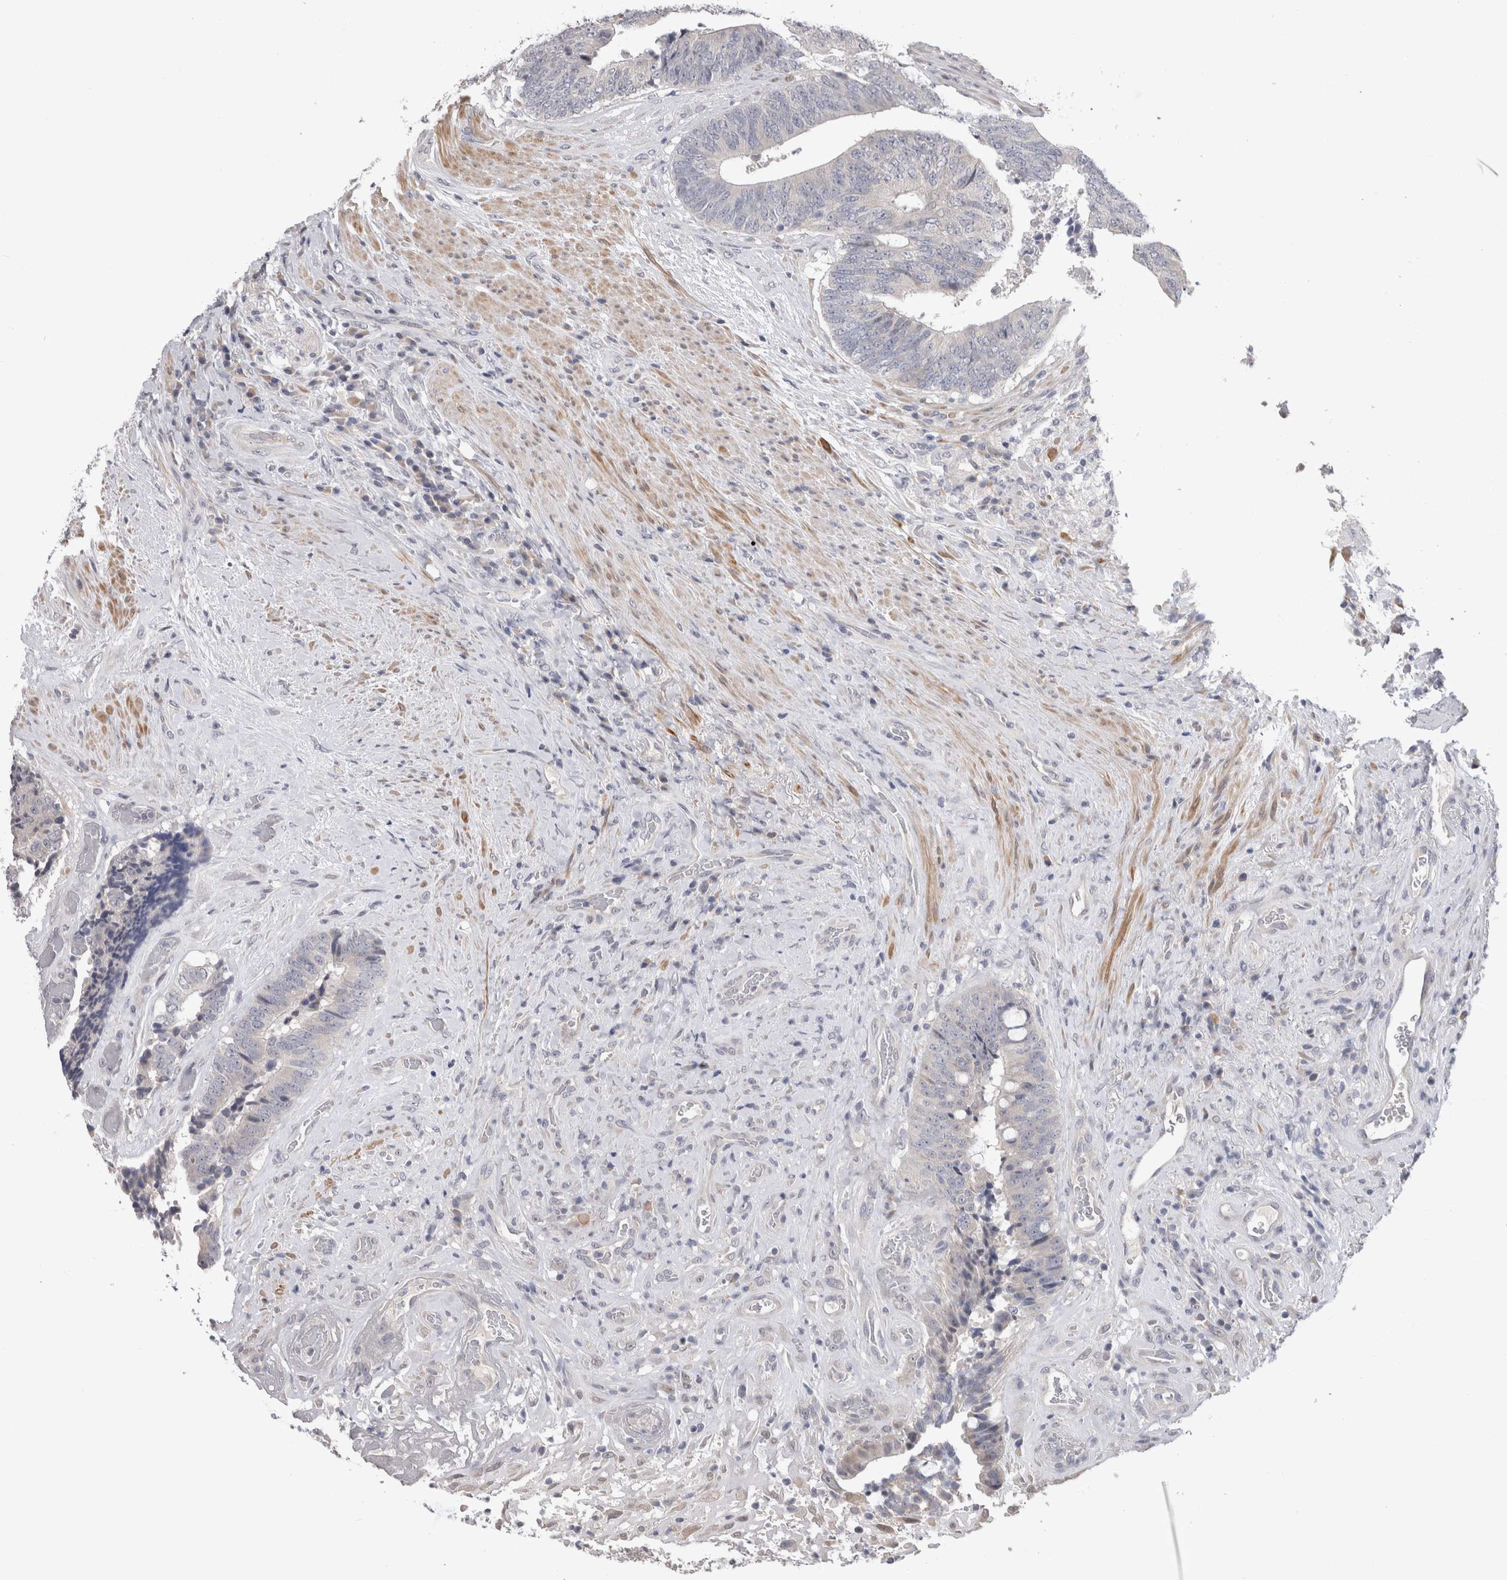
{"staining": {"intensity": "negative", "quantity": "none", "location": "none"}, "tissue": "colorectal cancer", "cell_type": "Tumor cells", "image_type": "cancer", "snomed": [{"axis": "morphology", "description": "Adenocarcinoma, NOS"}, {"axis": "topography", "description": "Rectum"}], "caption": "IHC micrograph of colorectal cancer stained for a protein (brown), which reveals no staining in tumor cells.", "gene": "CRYBG1", "patient": {"sex": "male", "age": 72}}